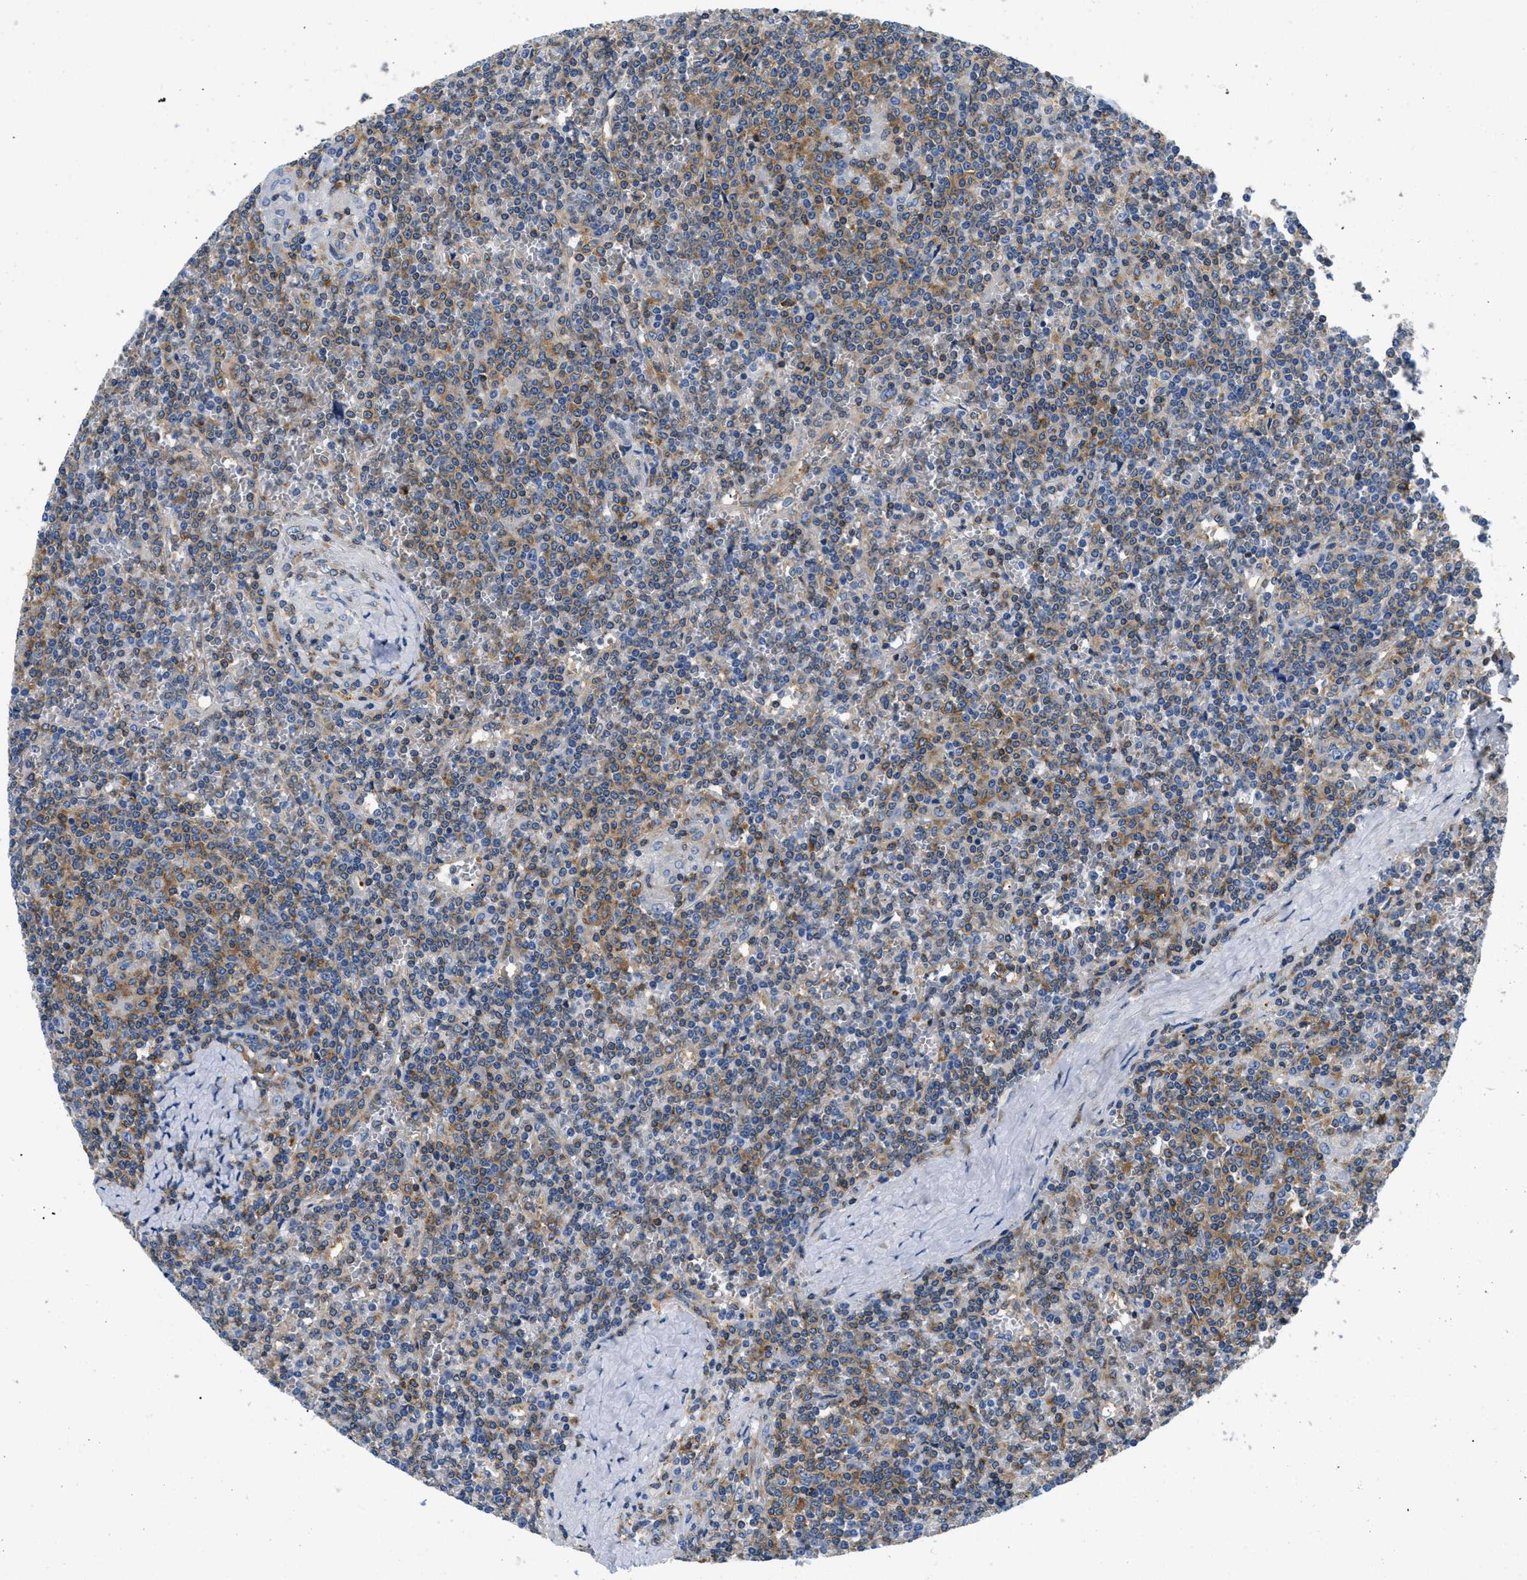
{"staining": {"intensity": "moderate", "quantity": "25%-75%", "location": "cytoplasmic/membranous"}, "tissue": "lymphoma", "cell_type": "Tumor cells", "image_type": "cancer", "snomed": [{"axis": "morphology", "description": "Malignant lymphoma, non-Hodgkin's type, Low grade"}, {"axis": "topography", "description": "Spleen"}], "caption": "Moderate cytoplasmic/membranous protein staining is present in approximately 25%-75% of tumor cells in low-grade malignant lymphoma, non-Hodgkin's type.", "gene": "ABCF1", "patient": {"sex": "female", "age": 19}}